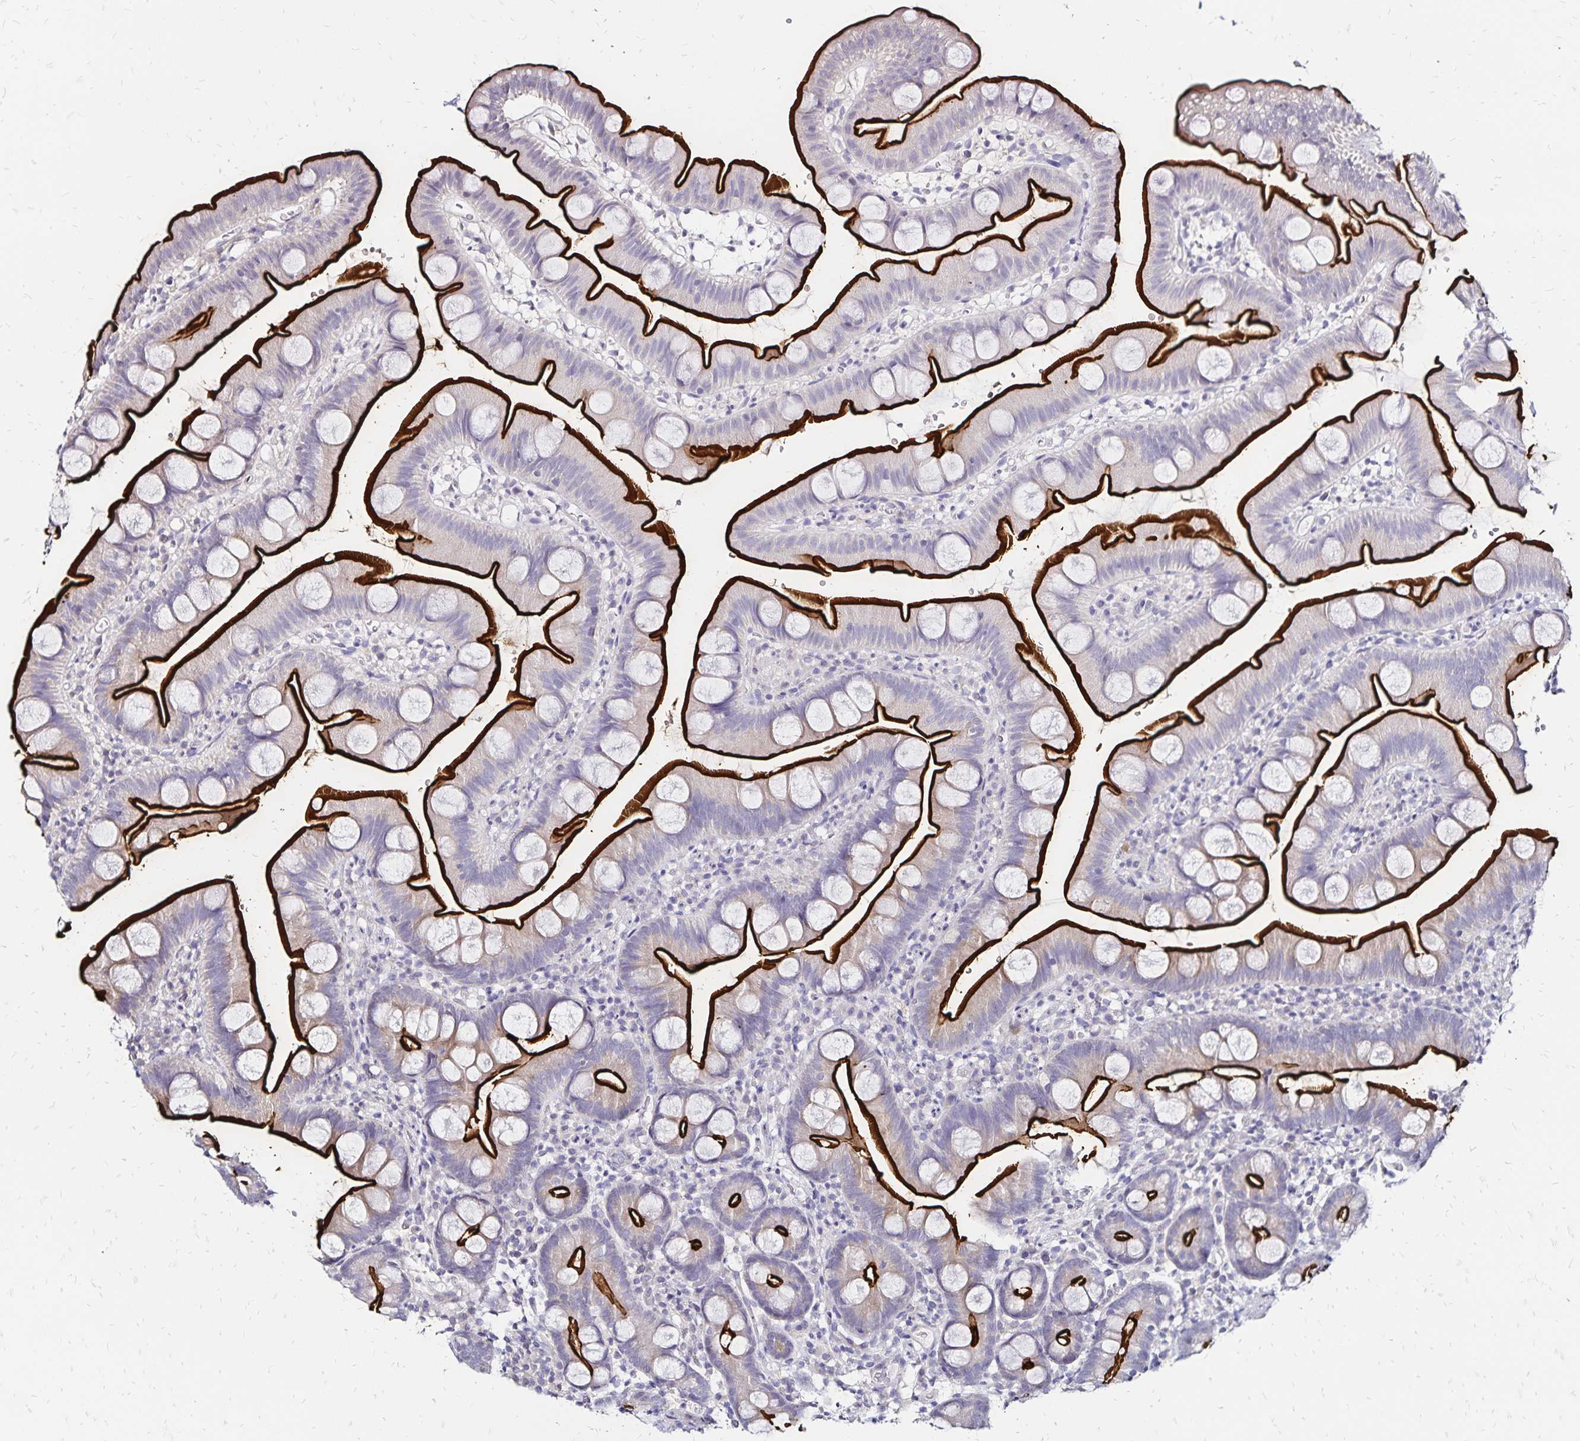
{"staining": {"intensity": "strong", "quantity": "25%-75%", "location": "cytoplasmic/membranous"}, "tissue": "small intestine", "cell_type": "Glandular cells", "image_type": "normal", "snomed": [{"axis": "morphology", "description": "Normal tissue, NOS"}, {"axis": "topography", "description": "Small intestine"}], "caption": "A brown stain highlights strong cytoplasmic/membranous positivity of a protein in glandular cells of benign human small intestine. (DAB (3,3'-diaminobenzidine) IHC, brown staining for protein, blue staining for nuclei).", "gene": "SLC5A1", "patient": {"sex": "female", "age": 68}}